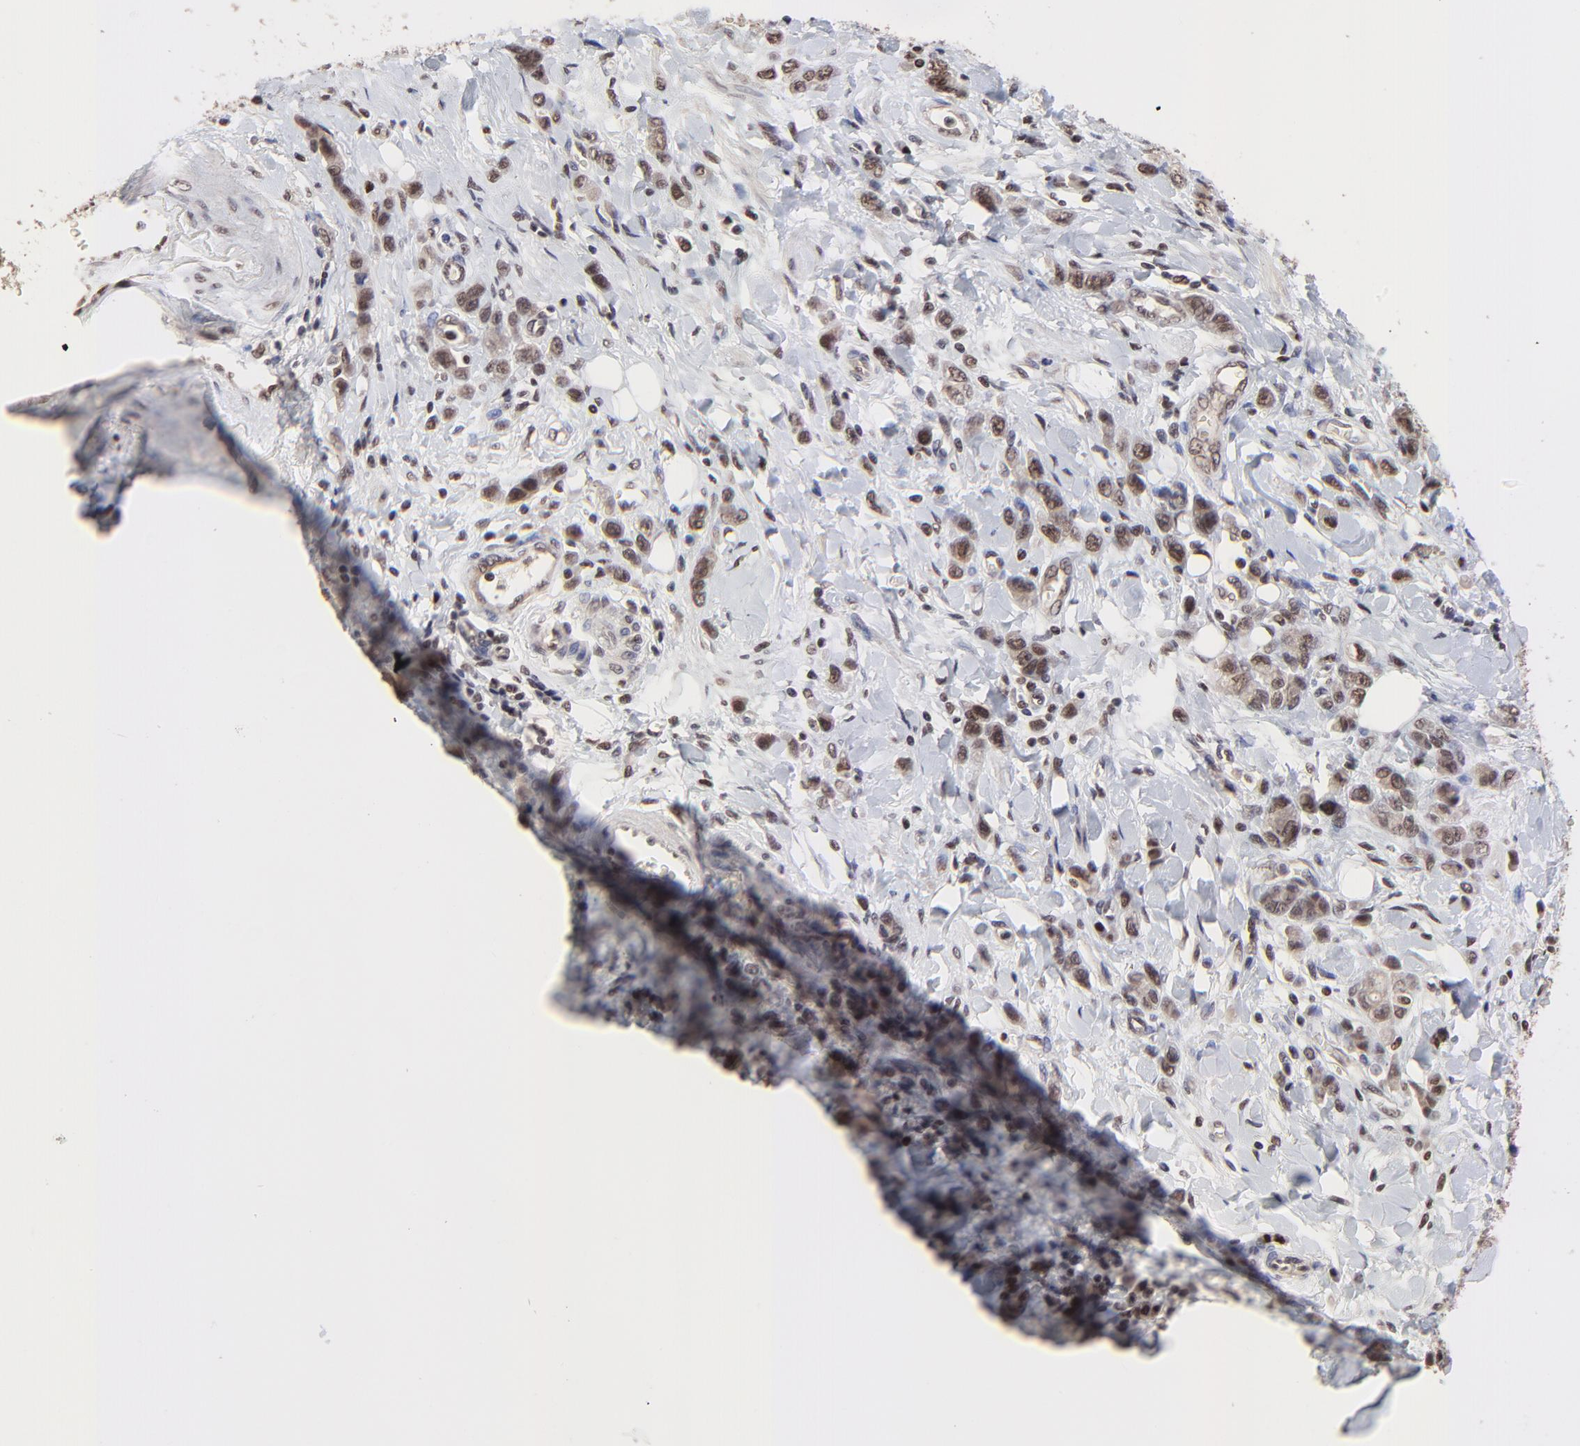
{"staining": {"intensity": "moderate", "quantity": ">75%", "location": "nuclear"}, "tissue": "stomach cancer", "cell_type": "Tumor cells", "image_type": "cancer", "snomed": [{"axis": "morphology", "description": "Normal tissue, NOS"}, {"axis": "morphology", "description": "Adenocarcinoma, NOS"}, {"axis": "topography", "description": "Stomach"}], "caption": "Moderate nuclear positivity is appreciated in about >75% of tumor cells in stomach cancer (adenocarcinoma).", "gene": "DSN1", "patient": {"sex": "male", "age": 82}}